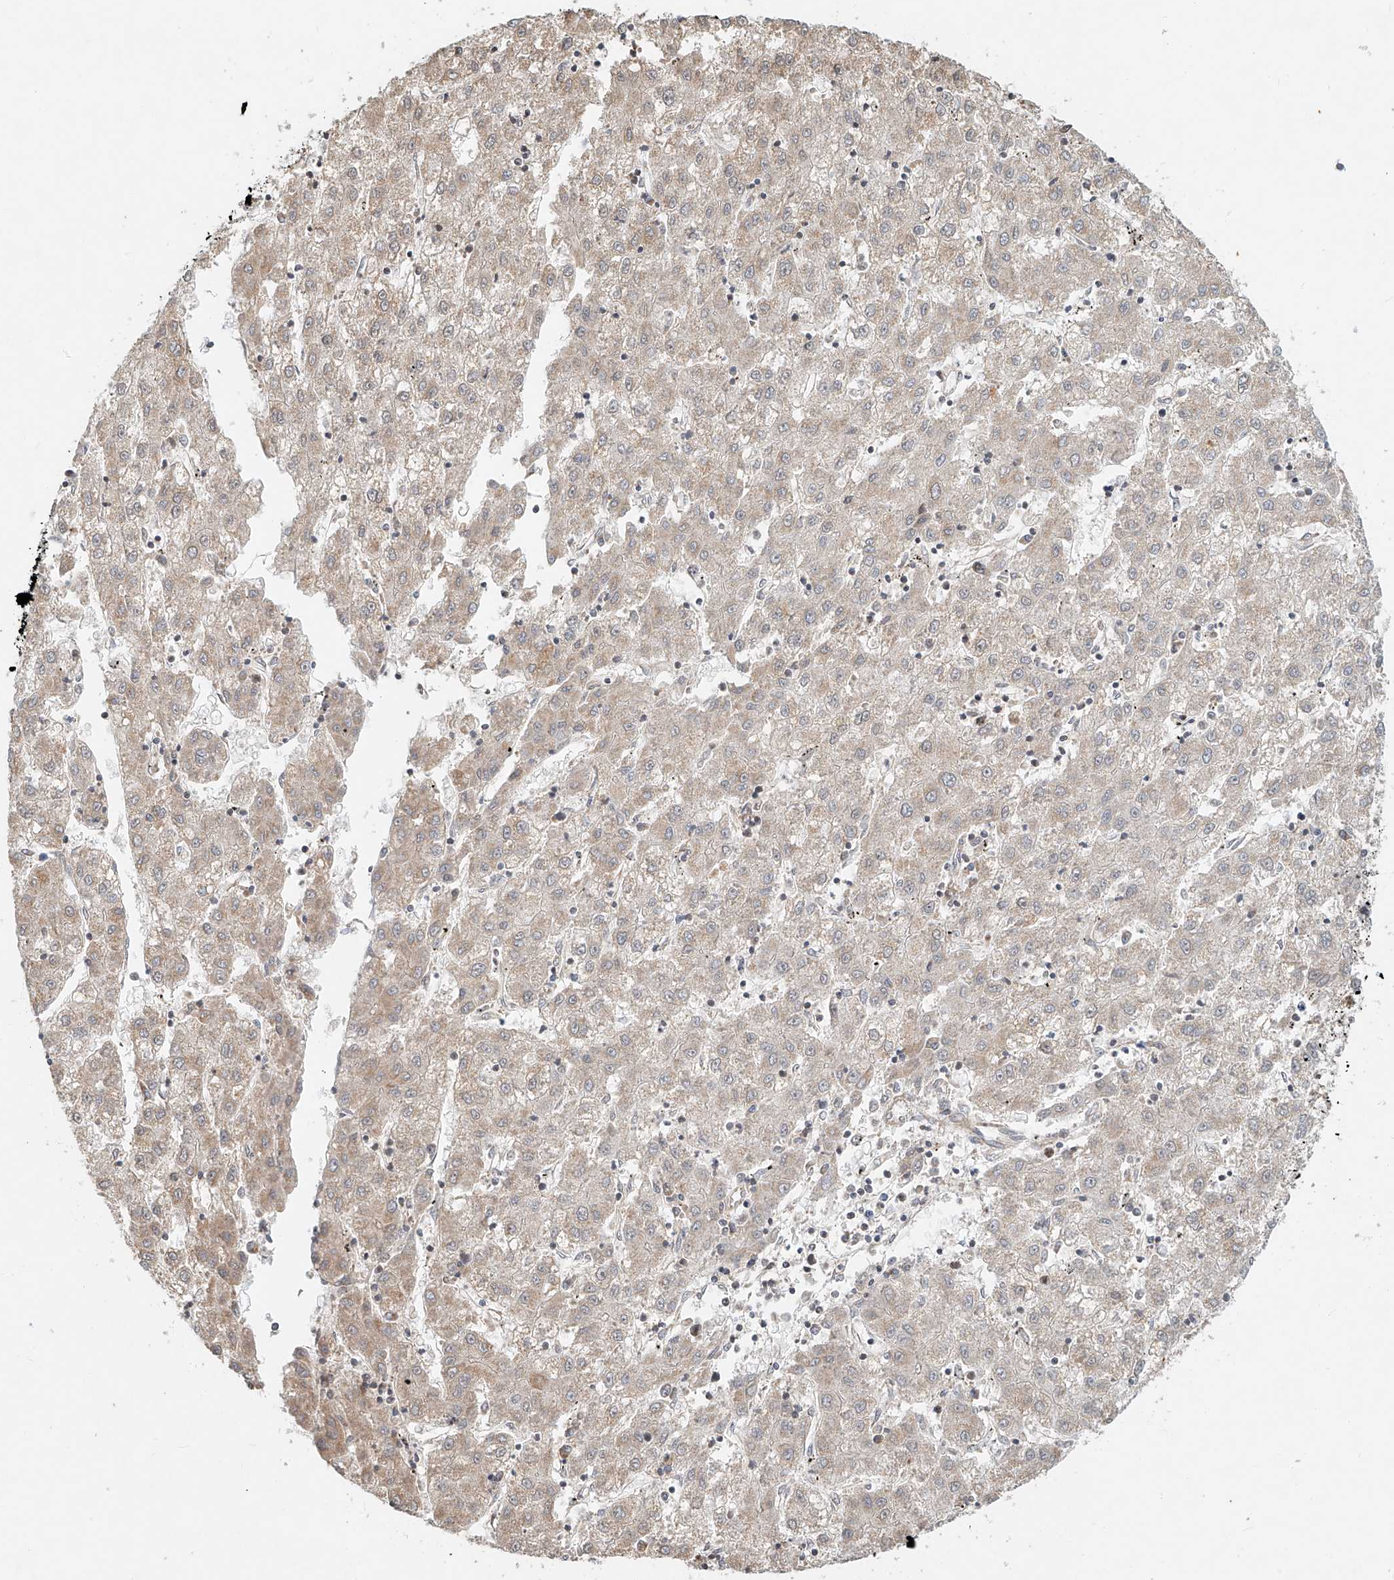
{"staining": {"intensity": "weak", "quantity": "<25%", "location": "cytoplasmic/membranous"}, "tissue": "liver cancer", "cell_type": "Tumor cells", "image_type": "cancer", "snomed": [{"axis": "morphology", "description": "Carcinoma, Hepatocellular, NOS"}, {"axis": "topography", "description": "Liver"}], "caption": "Liver cancer stained for a protein using immunohistochemistry (IHC) exhibits no staining tumor cells.", "gene": "SYTL3", "patient": {"sex": "male", "age": 72}}